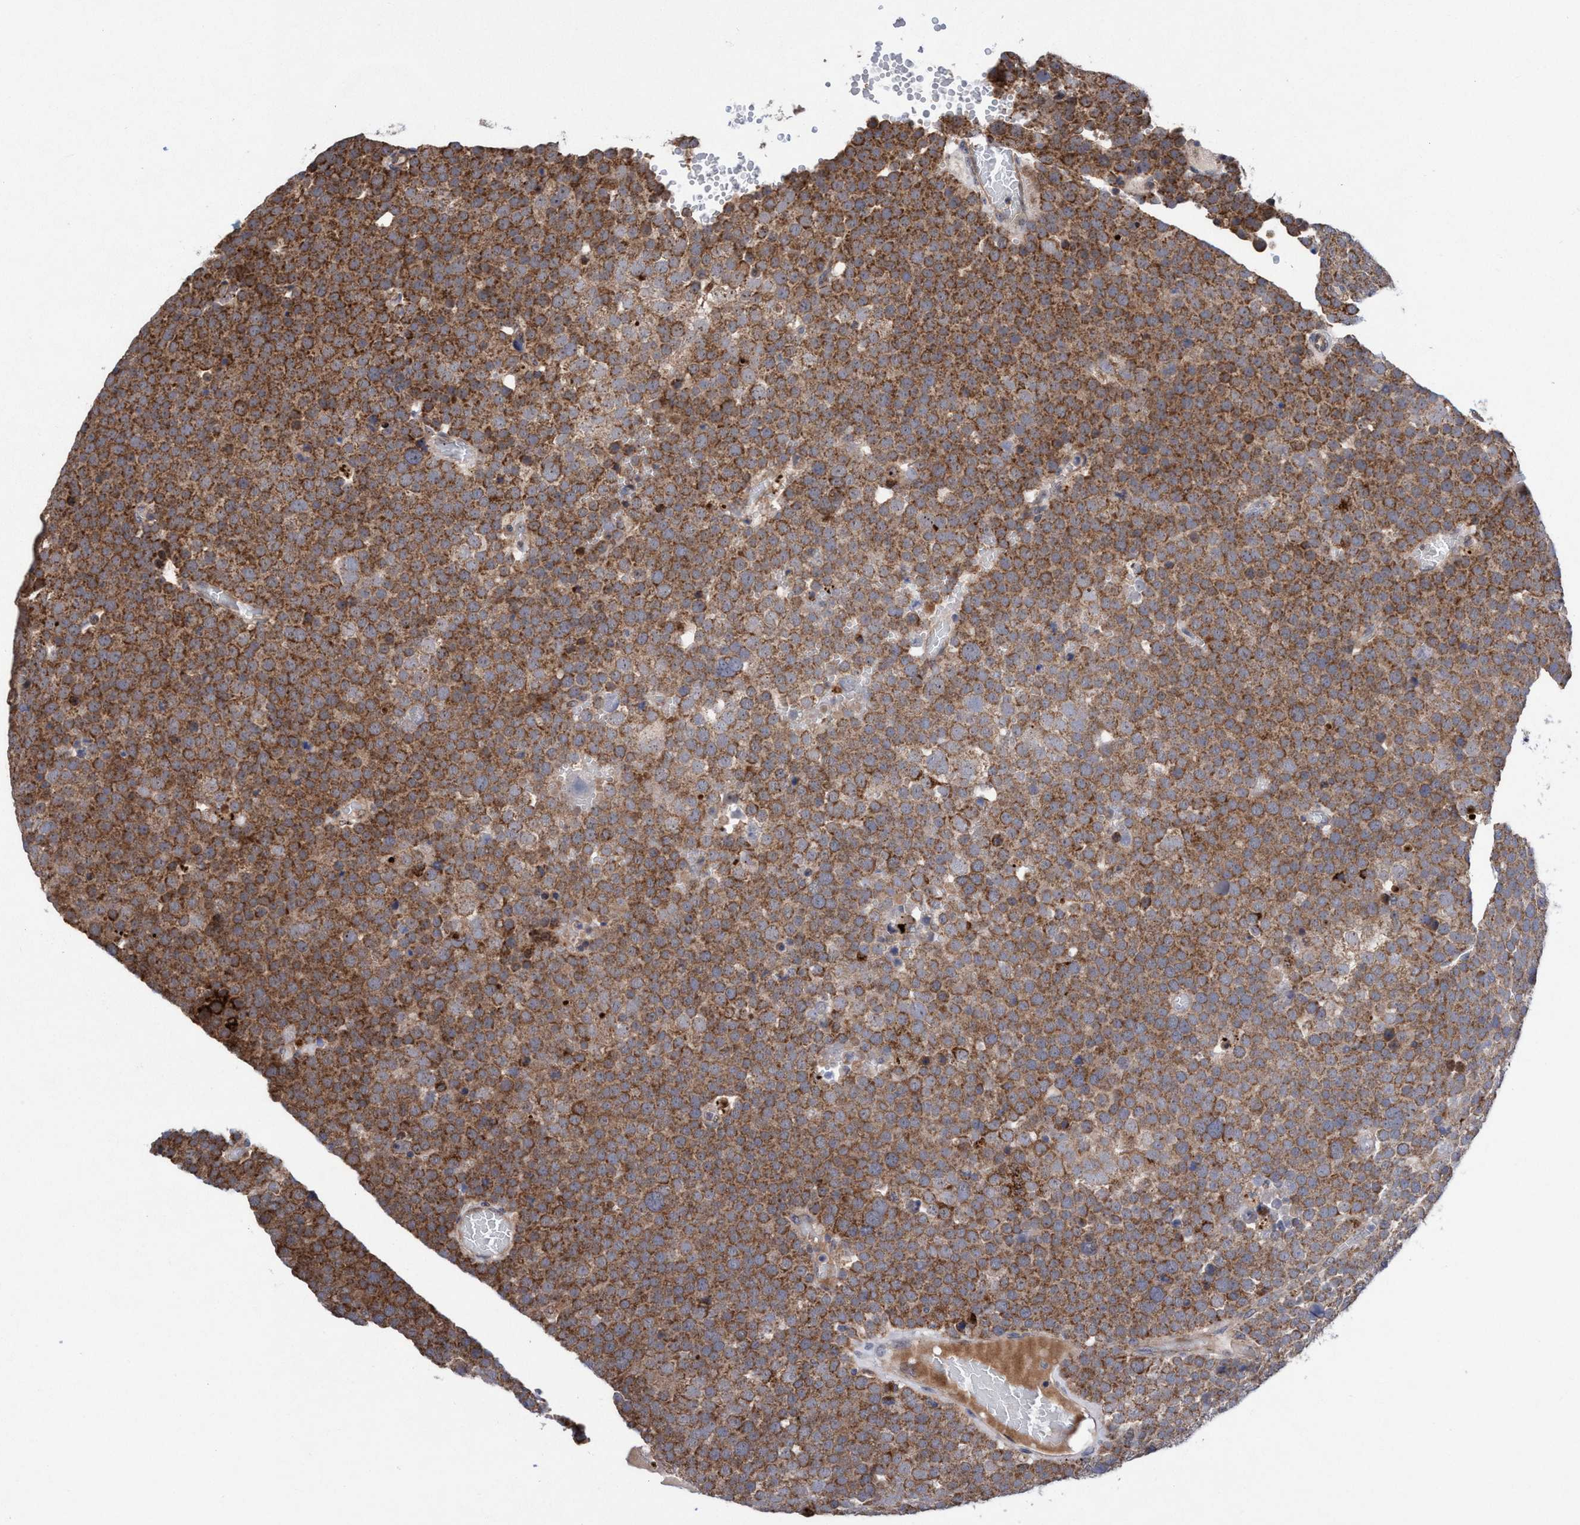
{"staining": {"intensity": "moderate", "quantity": ">75%", "location": "cytoplasmic/membranous"}, "tissue": "testis cancer", "cell_type": "Tumor cells", "image_type": "cancer", "snomed": [{"axis": "morphology", "description": "Seminoma, NOS"}, {"axis": "topography", "description": "Testis"}], "caption": "Protein expression analysis of human testis cancer (seminoma) reveals moderate cytoplasmic/membranous positivity in about >75% of tumor cells. (brown staining indicates protein expression, while blue staining denotes nuclei).", "gene": "P2RY14", "patient": {"sex": "male", "age": 71}}